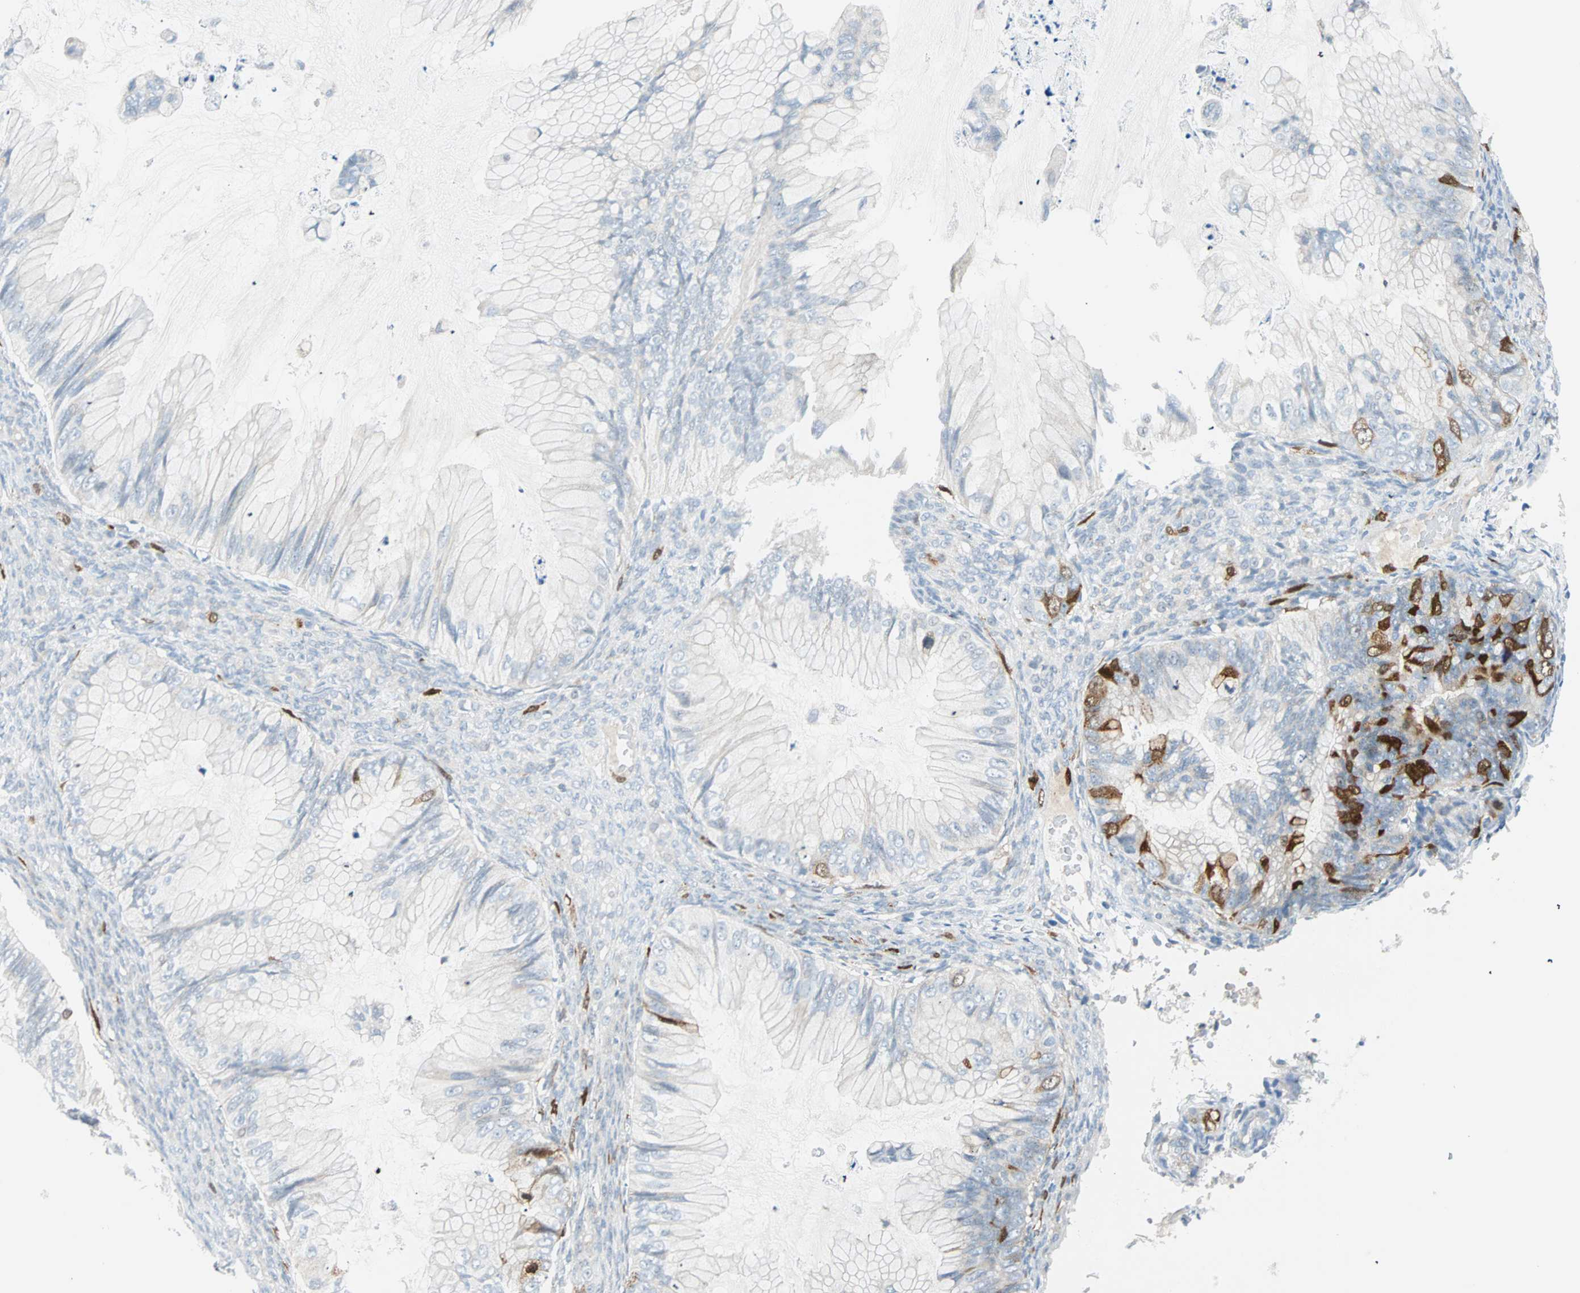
{"staining": {"intensity": "strong", "quantity": "<25%", "location": "cytoplasmic/membranous,nuclear"}, "tissue": "ovarian cancer", "cell_type": "Tumor cells", "image_type": "cancer", "snomed": [{"axis": "morphology", "description": "Cystadenocarcinoma, mucinous, NOS"}, {"axis": "topography", "description": "Ovary"}], "caption": "High-power microscopy captured an immunohistochemistry (IHC) histopathology image of mucinous cystadenocarcinoma (ovarian), revealing strong cytoplasmic/membranous and nuclear positivity in approximately <25% of tumor cells. The staining was performed using DAB to visualize the protein expression in brown, while the nuclei were stained in blue with hematoxylin (Magnification: 20x).", "gene": "PTTG1", "patient": {"sex": "female", "age": 36}}